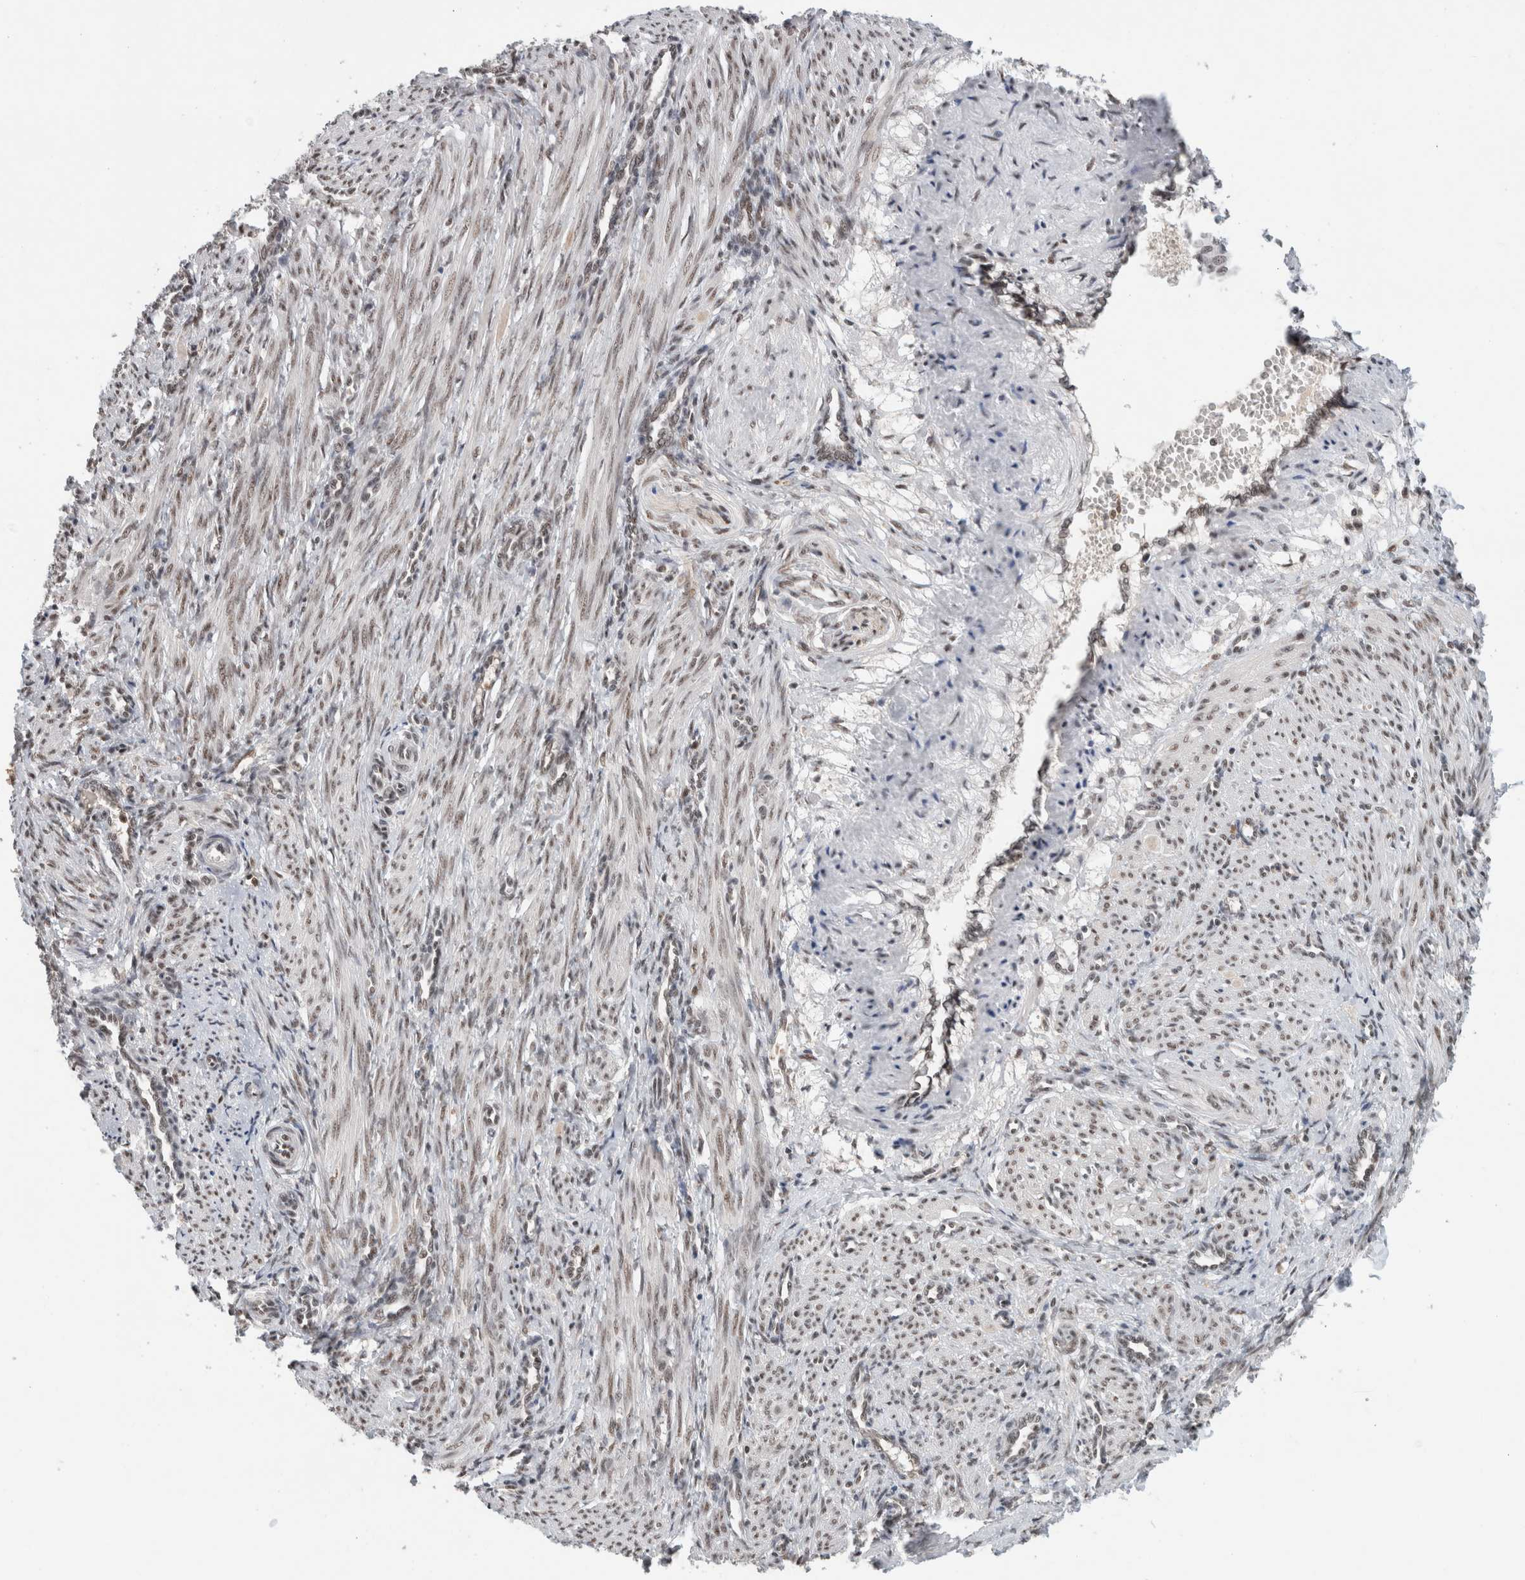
{"staining": {"intensity": "weak", "quantity": "25%-75%", "location": "nuclear"}, "tissue": "smooth muscle", "cell_type": "Smooth muscle cells", "image_type": "normal", "snomed": [{"axis": "morphology", "description": "Normal tissue, NOS"}, {"axis": "topography", "description": "Endometrium"}], "caption": "A brown stain shows weak nuclear expression of a protein in smooth muscle cells of unremarkable human smooth muscle. (Stains: DAB (3,3'-diaminobenzidine) in brown, nuclei in blue, Microscopy: brightfield microscopy at high magnification).", "gene": "NCAPG2", "patient": {"sex": "female", "age": 33}}